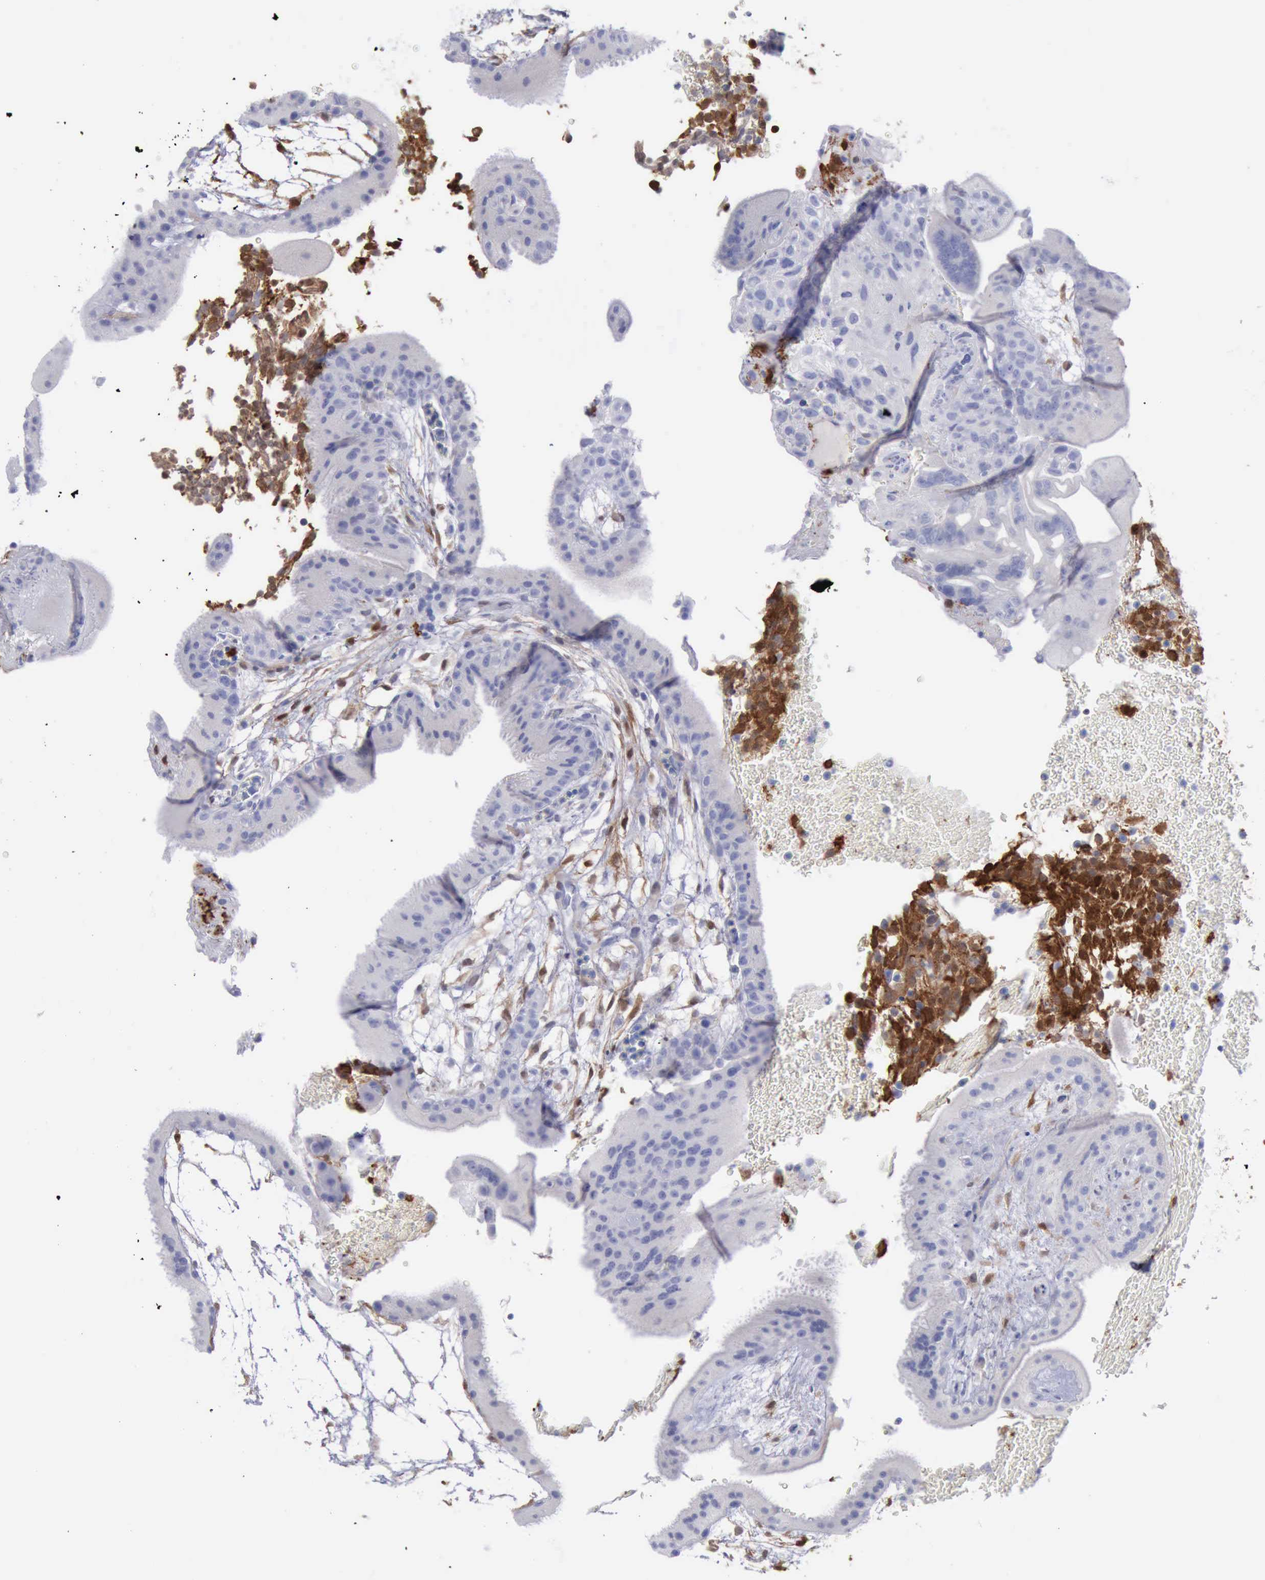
{"staining": {"intensity": "negative", "quantity": "none", "location": "none"}, "tissue": "placenta", "cell_type": "Decidual cells", "image_type": "normal", "snomed": [{"axis": "morphology", "description": "Normal tissue, NOS"}, {"axis": "topography", "description": "Placenta"}], "caption": "An immunohistochemistry (IHC) image of benign placenta is shown. There is no staining in decidual cells of placenta.", "gene": "FHL1", "patient": {"sex": "female", "age": 19}}